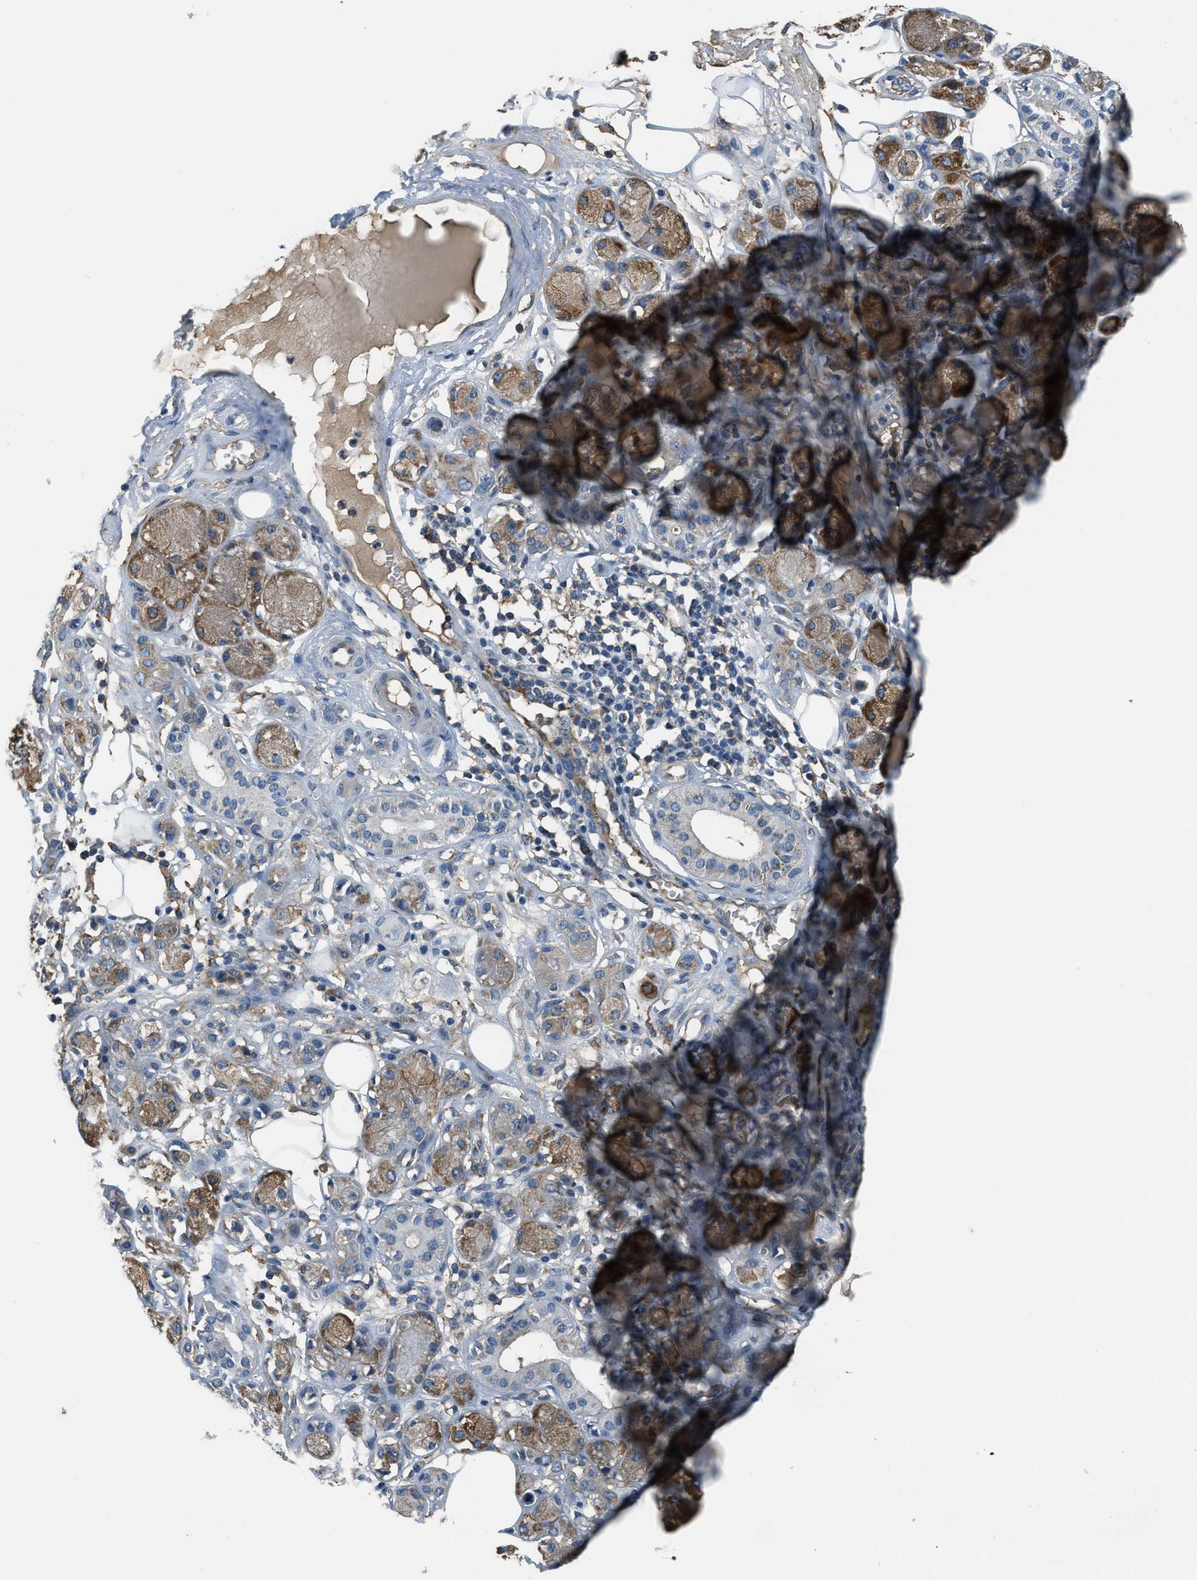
{"staining": {"intensity": "weak", "quantity": "<25%", "location": "cytoplasmic/membranous"}, "tissue": "adipose tissue", "cell_type": "Adipocytes", "image_type": "normal", "snomed": [{"axis": "morphology", "description": "Normal tissue, NOS"}, {"axis": "morphology", "description": "Inflammation, NOS"}, {"axis": "topography", "description": "Salivary gland"}, {"axis": "topography", "description": "Peripheral nerve tissue"}], "caption": "A micrograph of human adipose tissue is negative for staining in adipocytes. (Stains: DAB (3,3'-diaminobenzidine) IHC with hematoxylin counter stain, Microscopy: brightfield microscopy at high magnification).", "gene": "EEA1", "patient": {"sex": "female", "age": 75}}